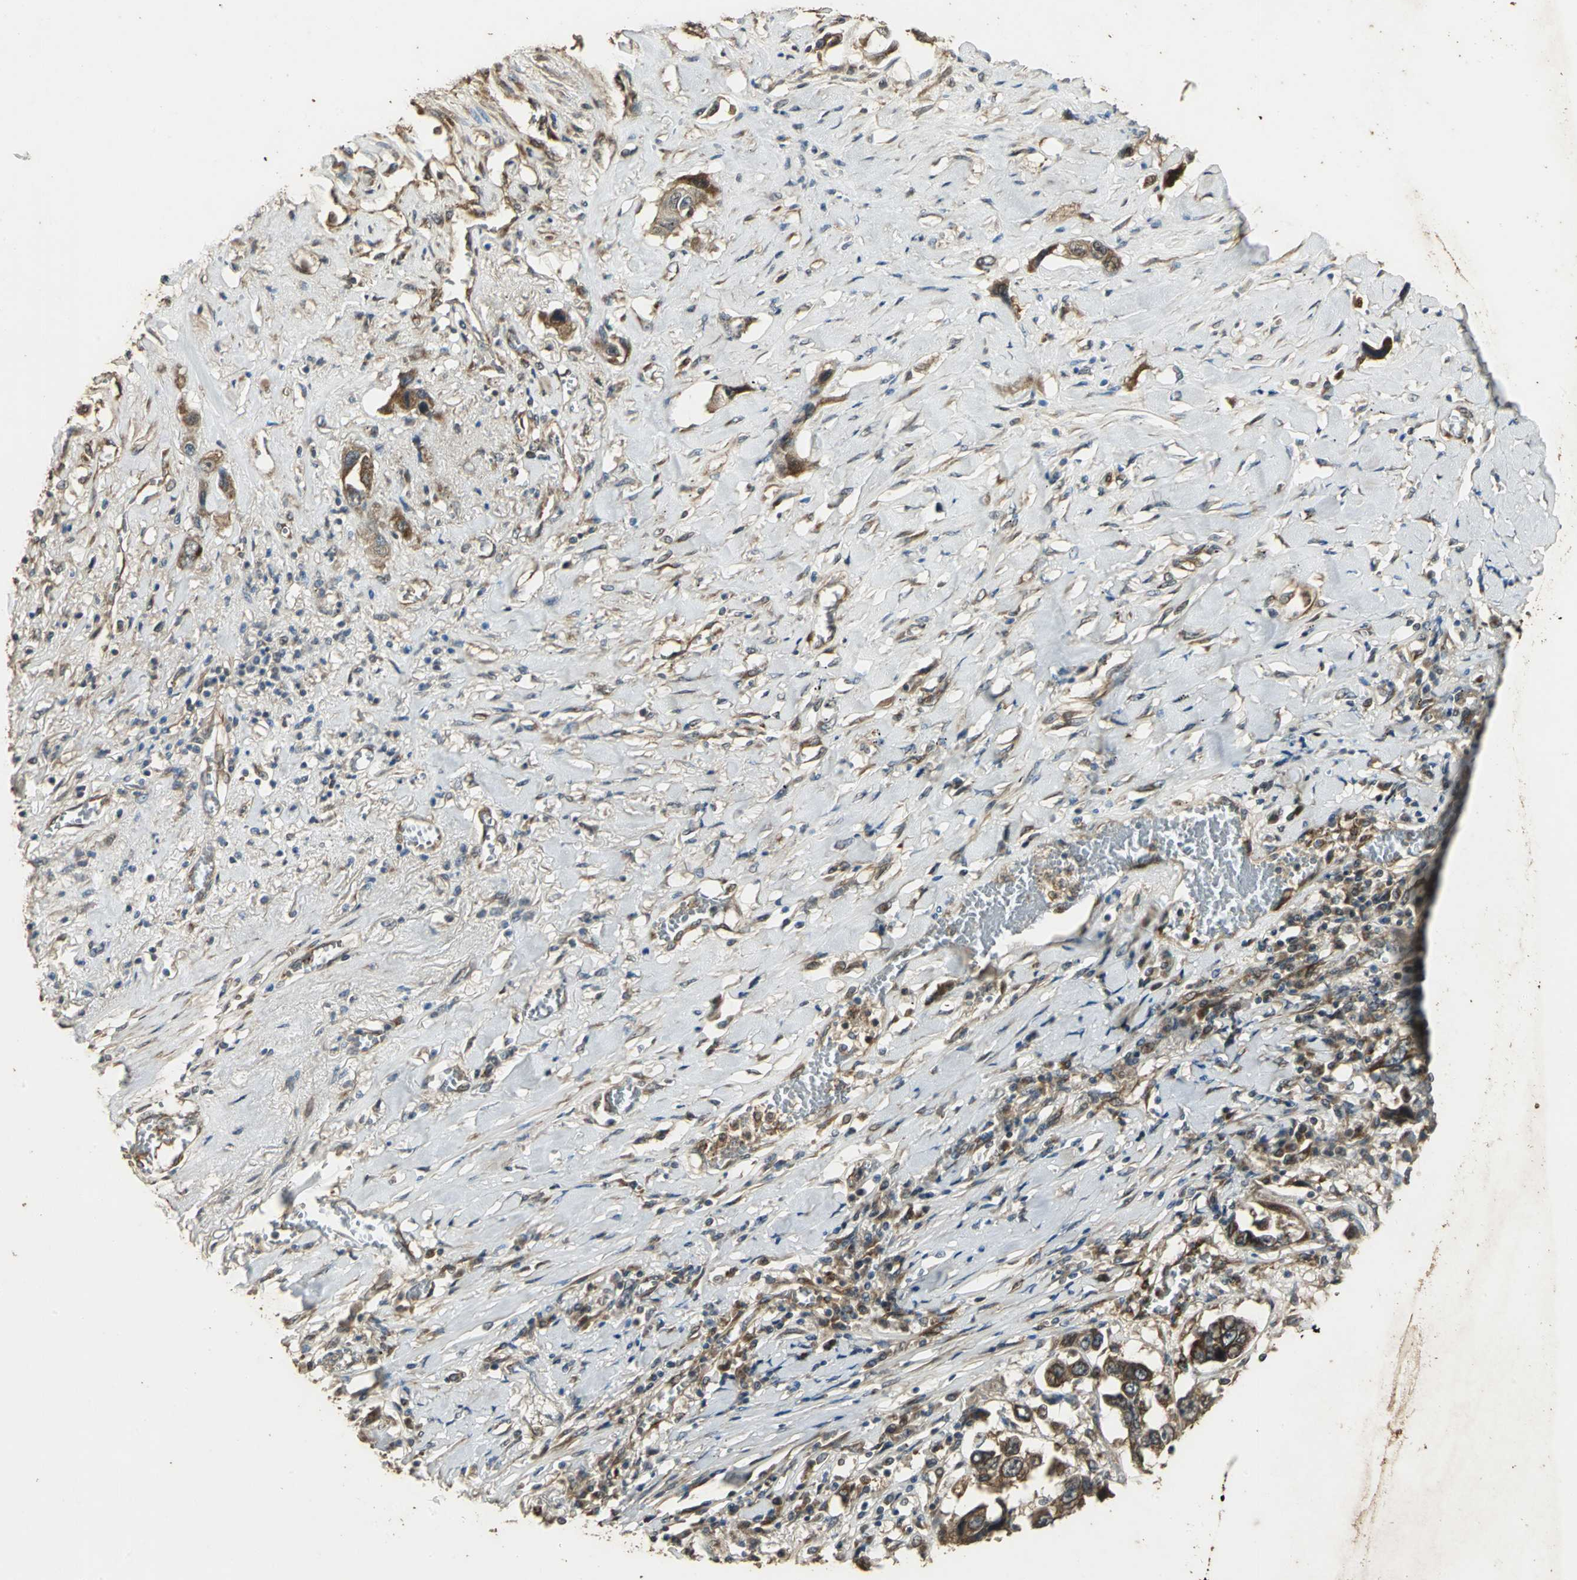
{"staining": {"intensity": "strong", "quantity": ">75%", "location": "cytoplasmic/membranous"}, "tissue": "lung cancer", "cell_type": "Tumor cells", "image_type": "cancer", "snomed": [{"axis": "morphology", "description": "Squamous cell carcinoma, NOS"}, {"axis": "topography", "description": "Lung"}], "caption": "Lung squamous cell carcinoma was stained to show a protein in brown. There is high levels of strong cytoplasmic/membranous positivity in about >75% of tumor cells. (DAB (3,3'-diaminobenzidine) = brown stain, brightfield microscopy at high magnification).", "gene": "KANK1", "patient": {"sex": "male", "age": 71}}